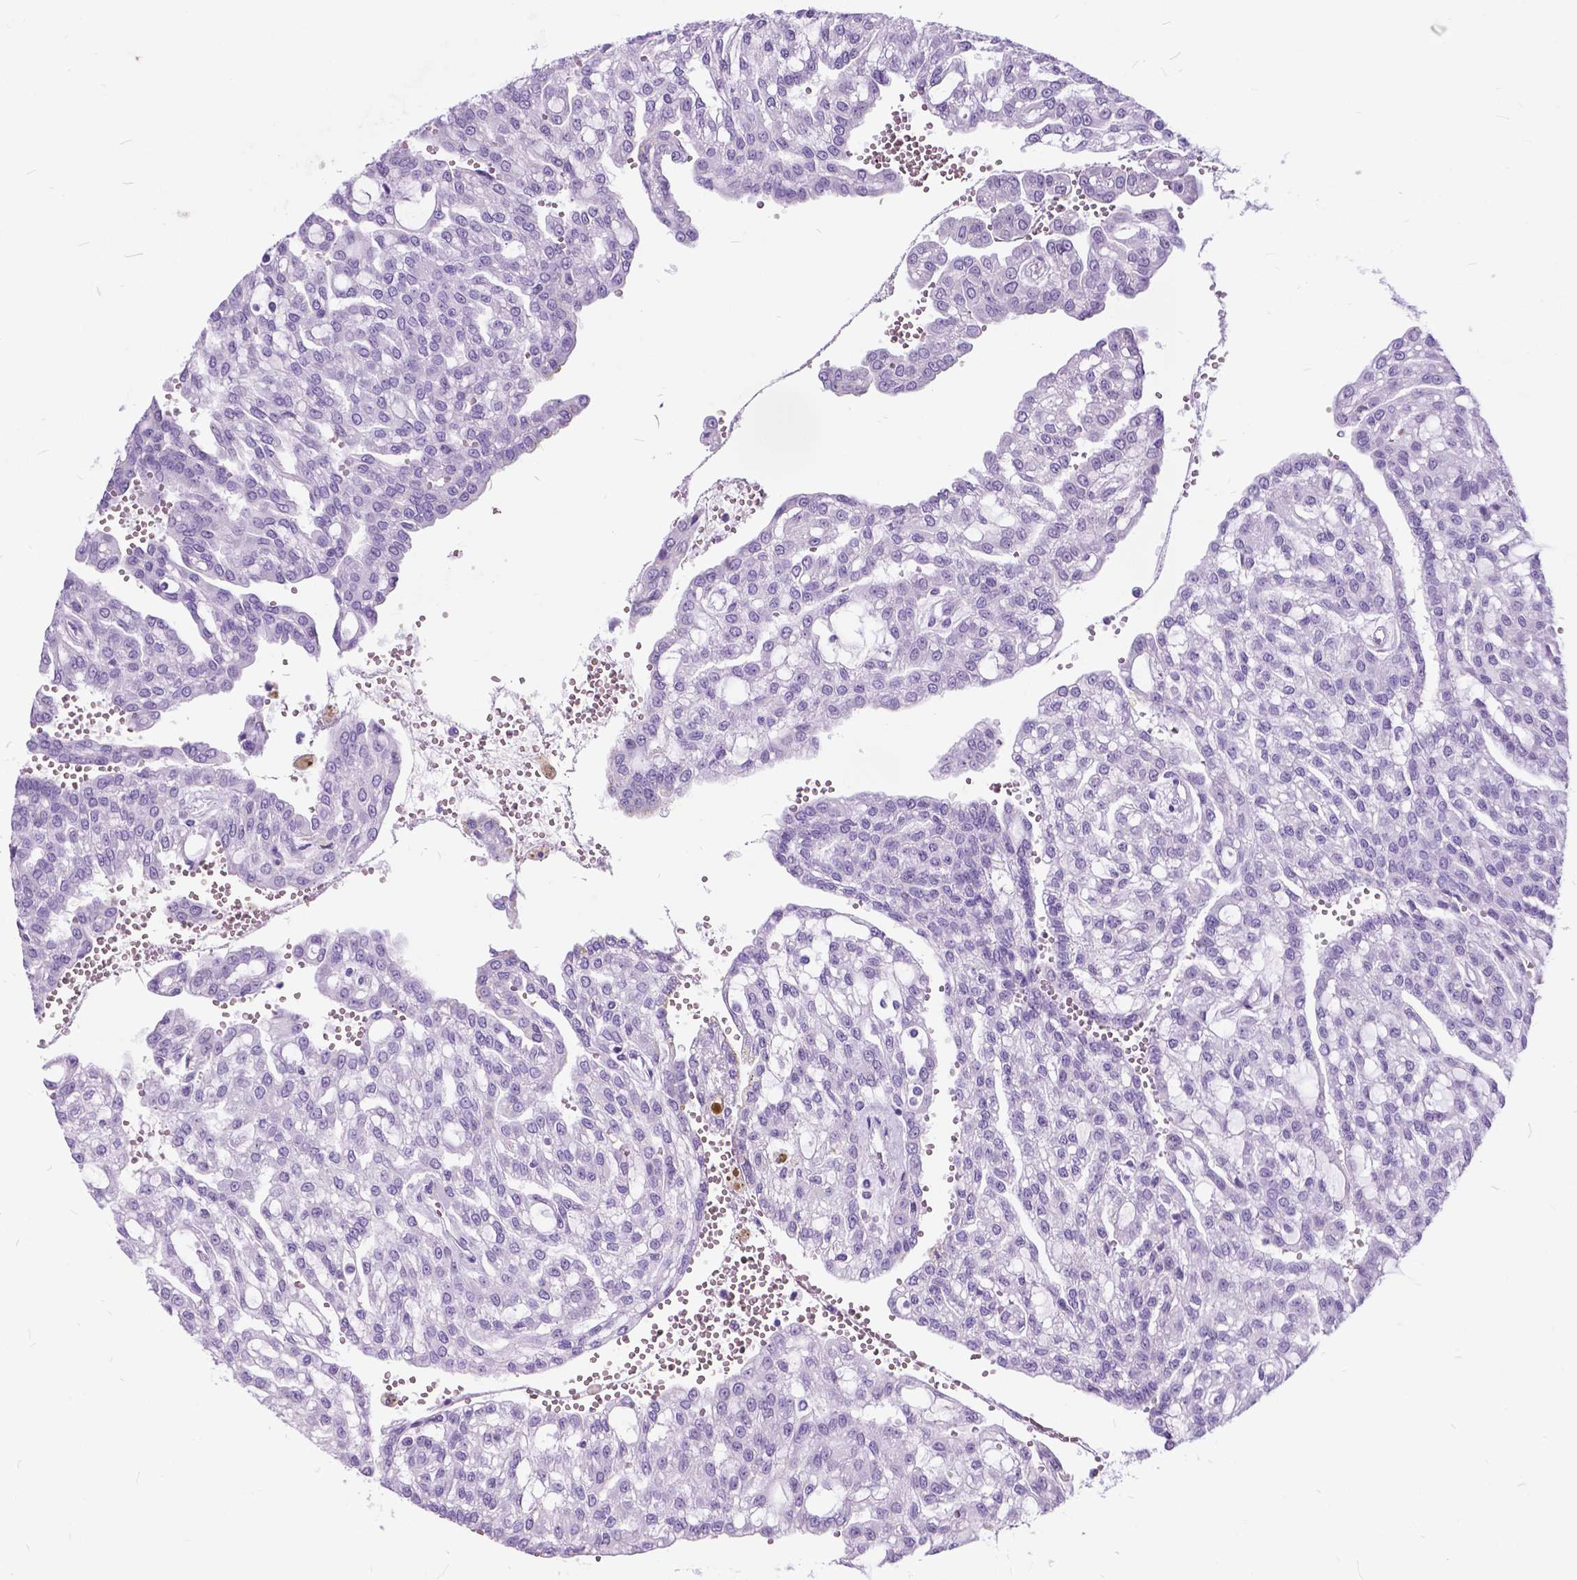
{"staining": {"intensity": "negative", "quantity": "none", "location": "none"}, "tissue": "renal cancer", "cell_type": "Tumor cells", "image_type": "cancer", "snomed": [{"axis": "morphology", "description": "Adenocarcinoma, NOS"}, {"axis": "topography", "description": "Kidney"}], "caption": "A high-resolution histopathology image shows immunohistochemistry staining of renal cancer, which displays no significant expression in tumor cells.", "gene": "BSND", "patient": {"sex": "male", "age": 63}}